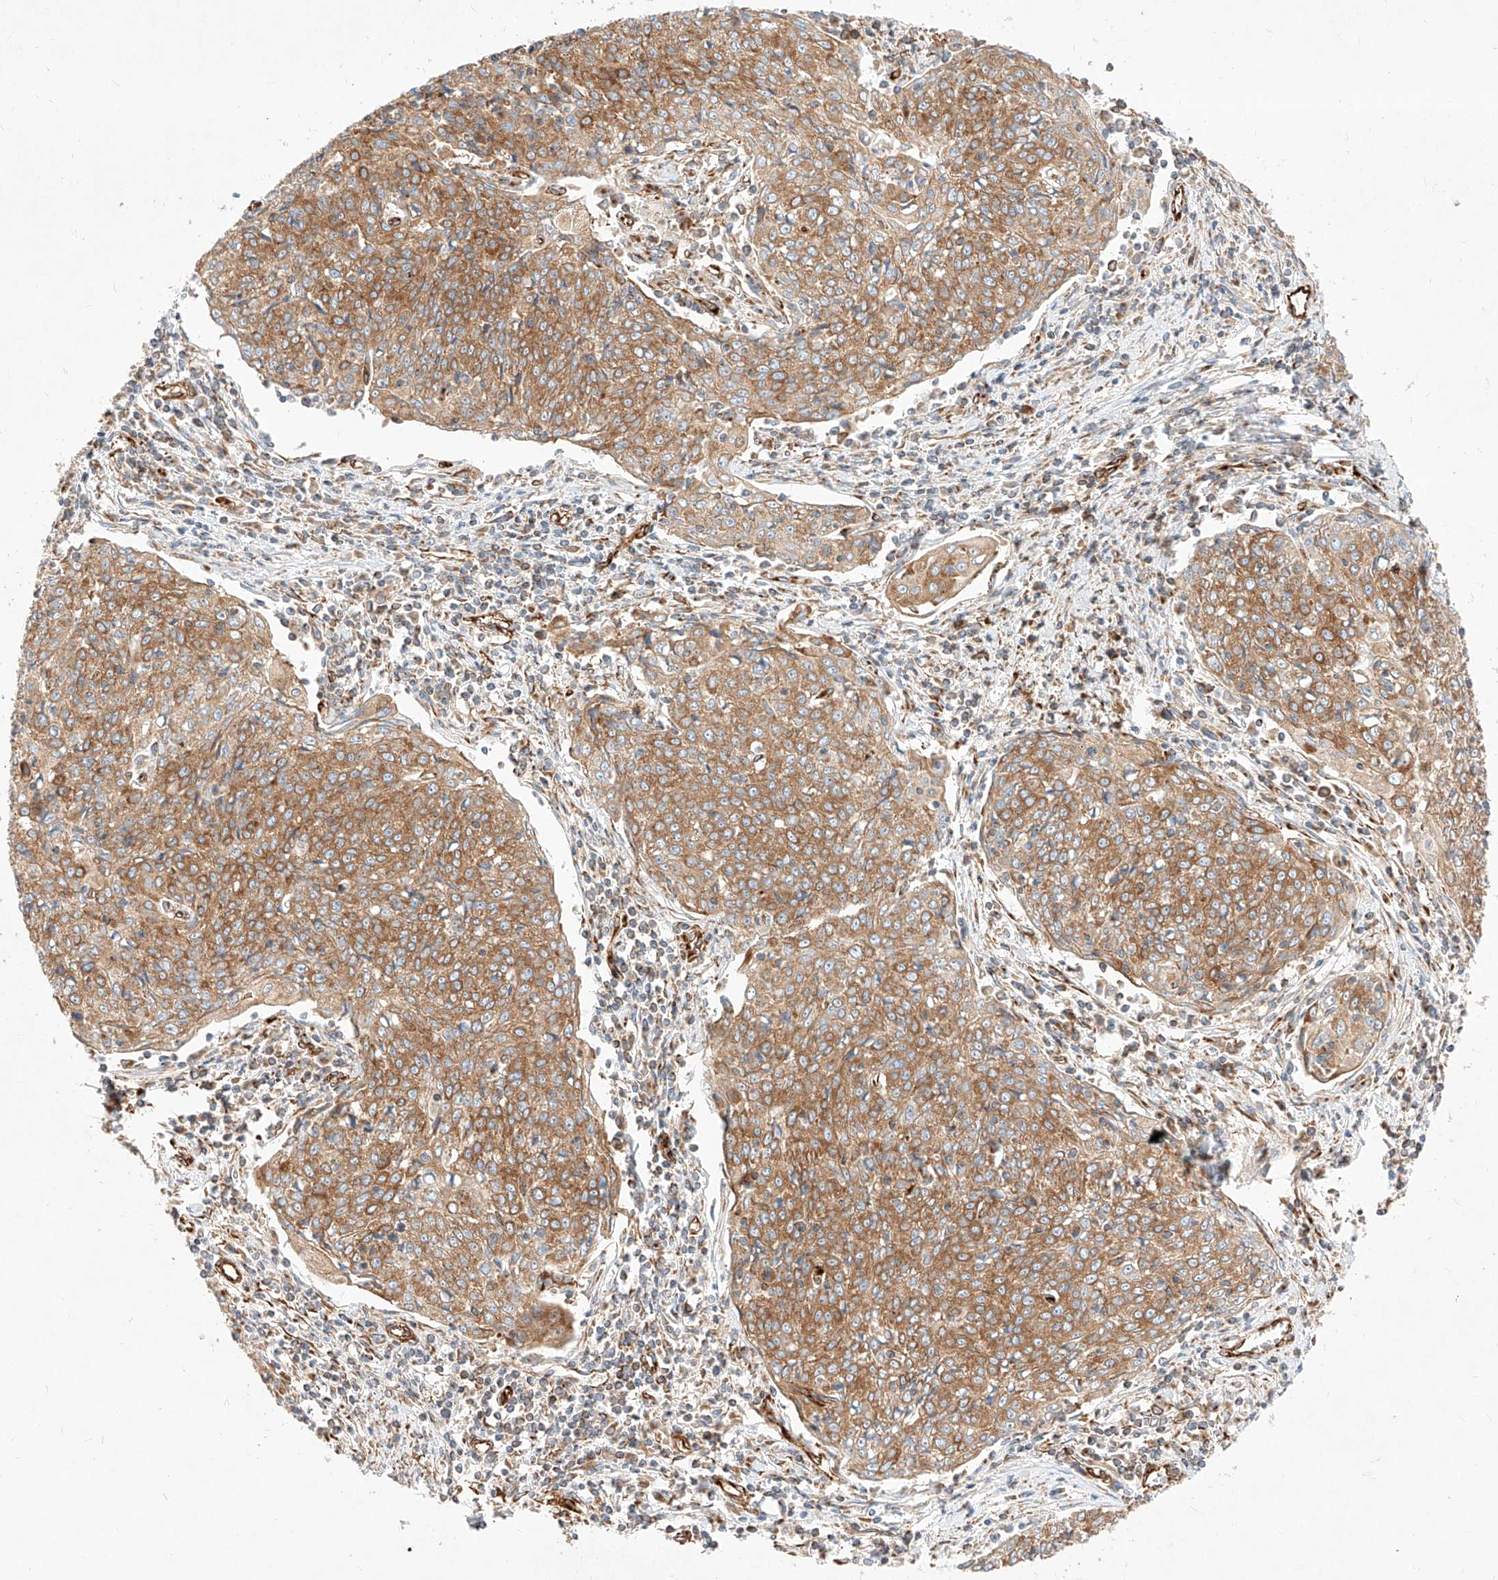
{"staining": {"intensity": "moderate", "quantity": ">75%", "location": "cytoplasmic/membranous"}, "tissue": "cervical cancer", "cell_type": "Tumor cells", "image_type": "cancer", "snomed": [{"axis": "morphology", "description": "Squamous cell carcinoma, NOS"}, {"axis": "topography", "description": "Cervix"}], "caption": "Immunohistochemical staining of cervical cancer shows medium levels of moderate cytoplasmic/membranous protein positivity in about >75% of tumor cells.", "gene": "CSGALNACT2", "patient": {"sex": "female", "age": 48}}